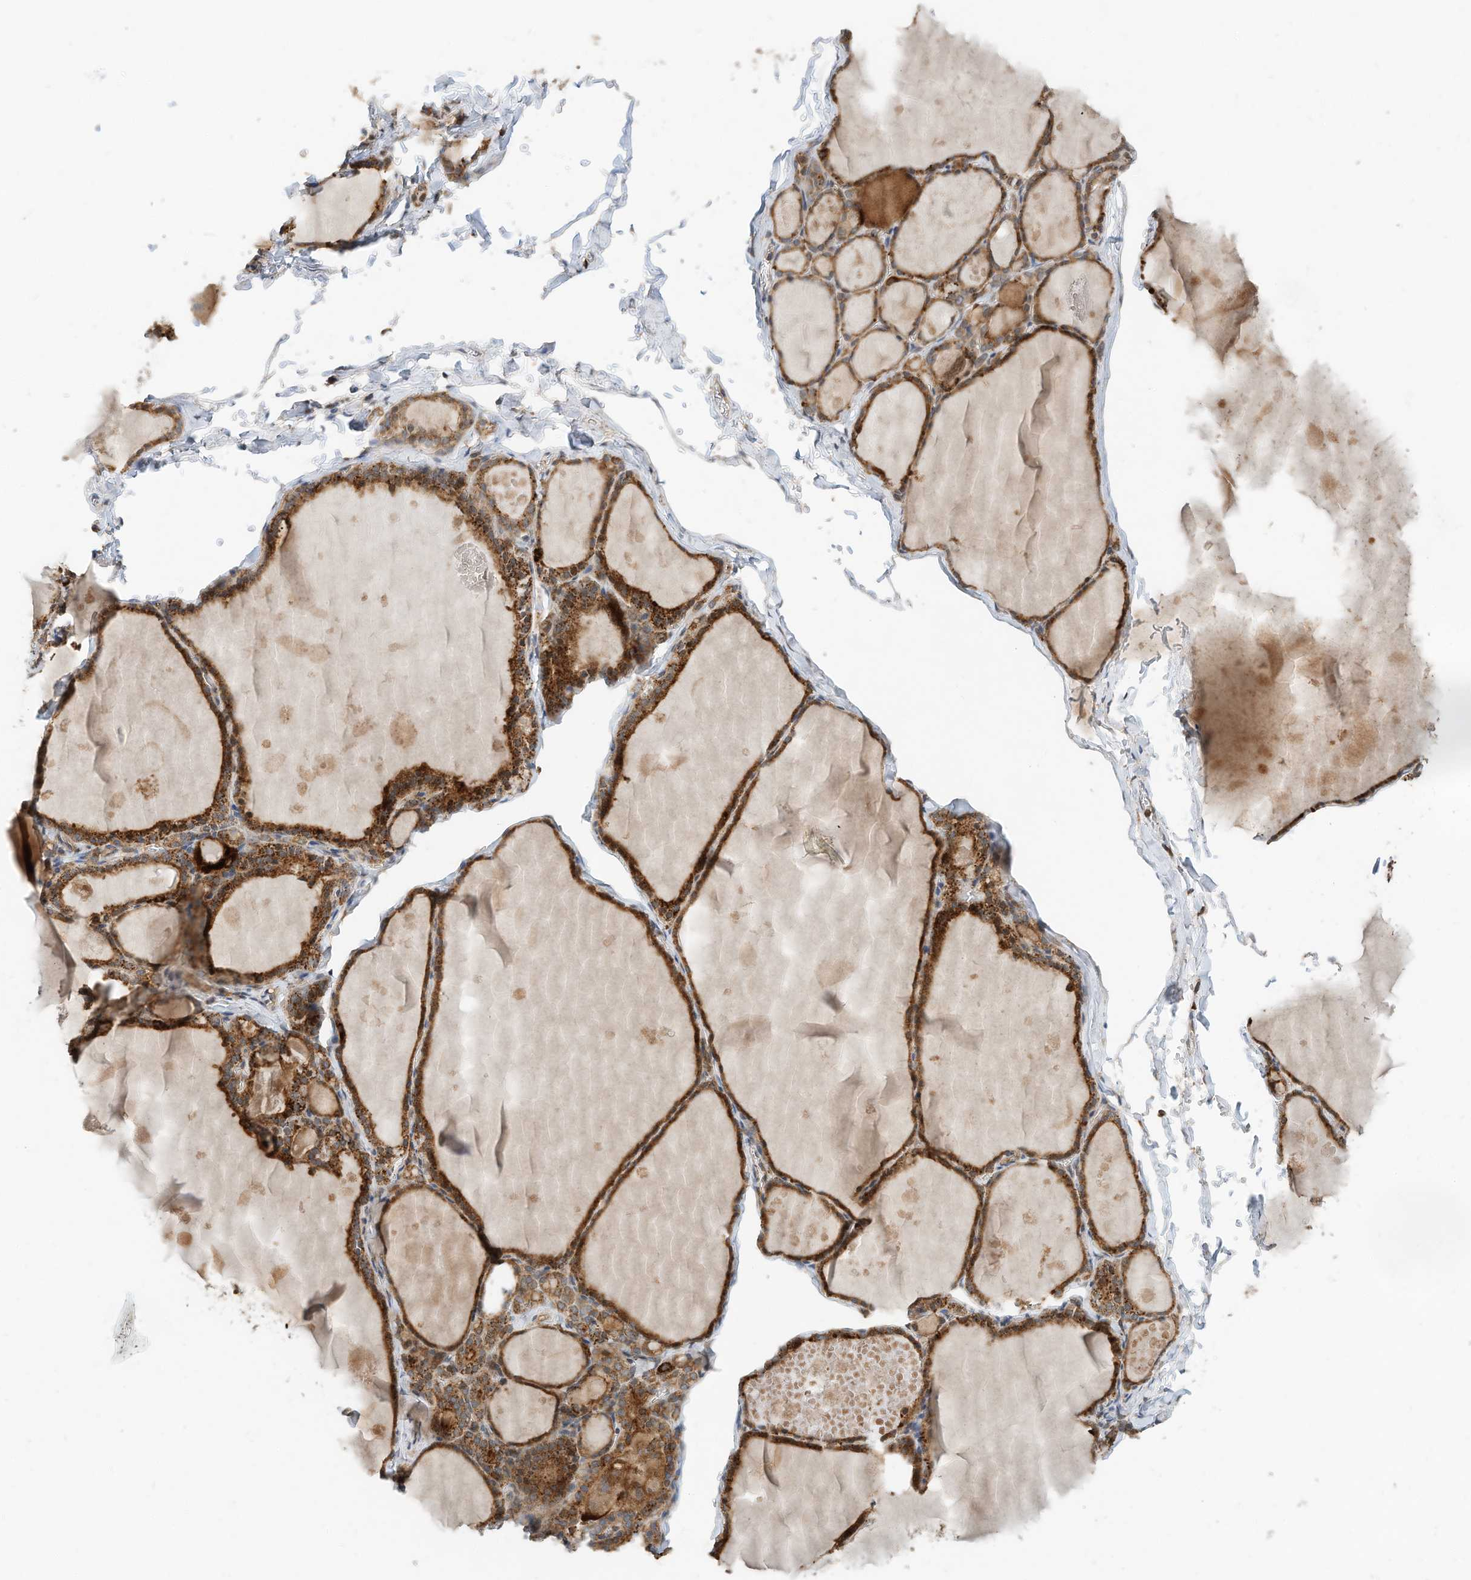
{"staining": {"intensity": "strong", "quantity": ">75%", "location": "cytoplasmic/membranous"}, "tissue": "thyroid gland", "cell_type": "Glandular cells", "image_type": "normal", "snomed": [{"axis": "morphology", "description": "Normal tissue, NOS"}, {"axis": "topography", "description": "Thyroid gland"}], "caption": "A micrograph of thyroid gland stained for a protein exhibits strong cytoplasmic/membranous brown staining in glandular cells. Nuclei are stained in blue.", "gene": "CPAMD8", "patient": {"sex": "male", "age": 56}}